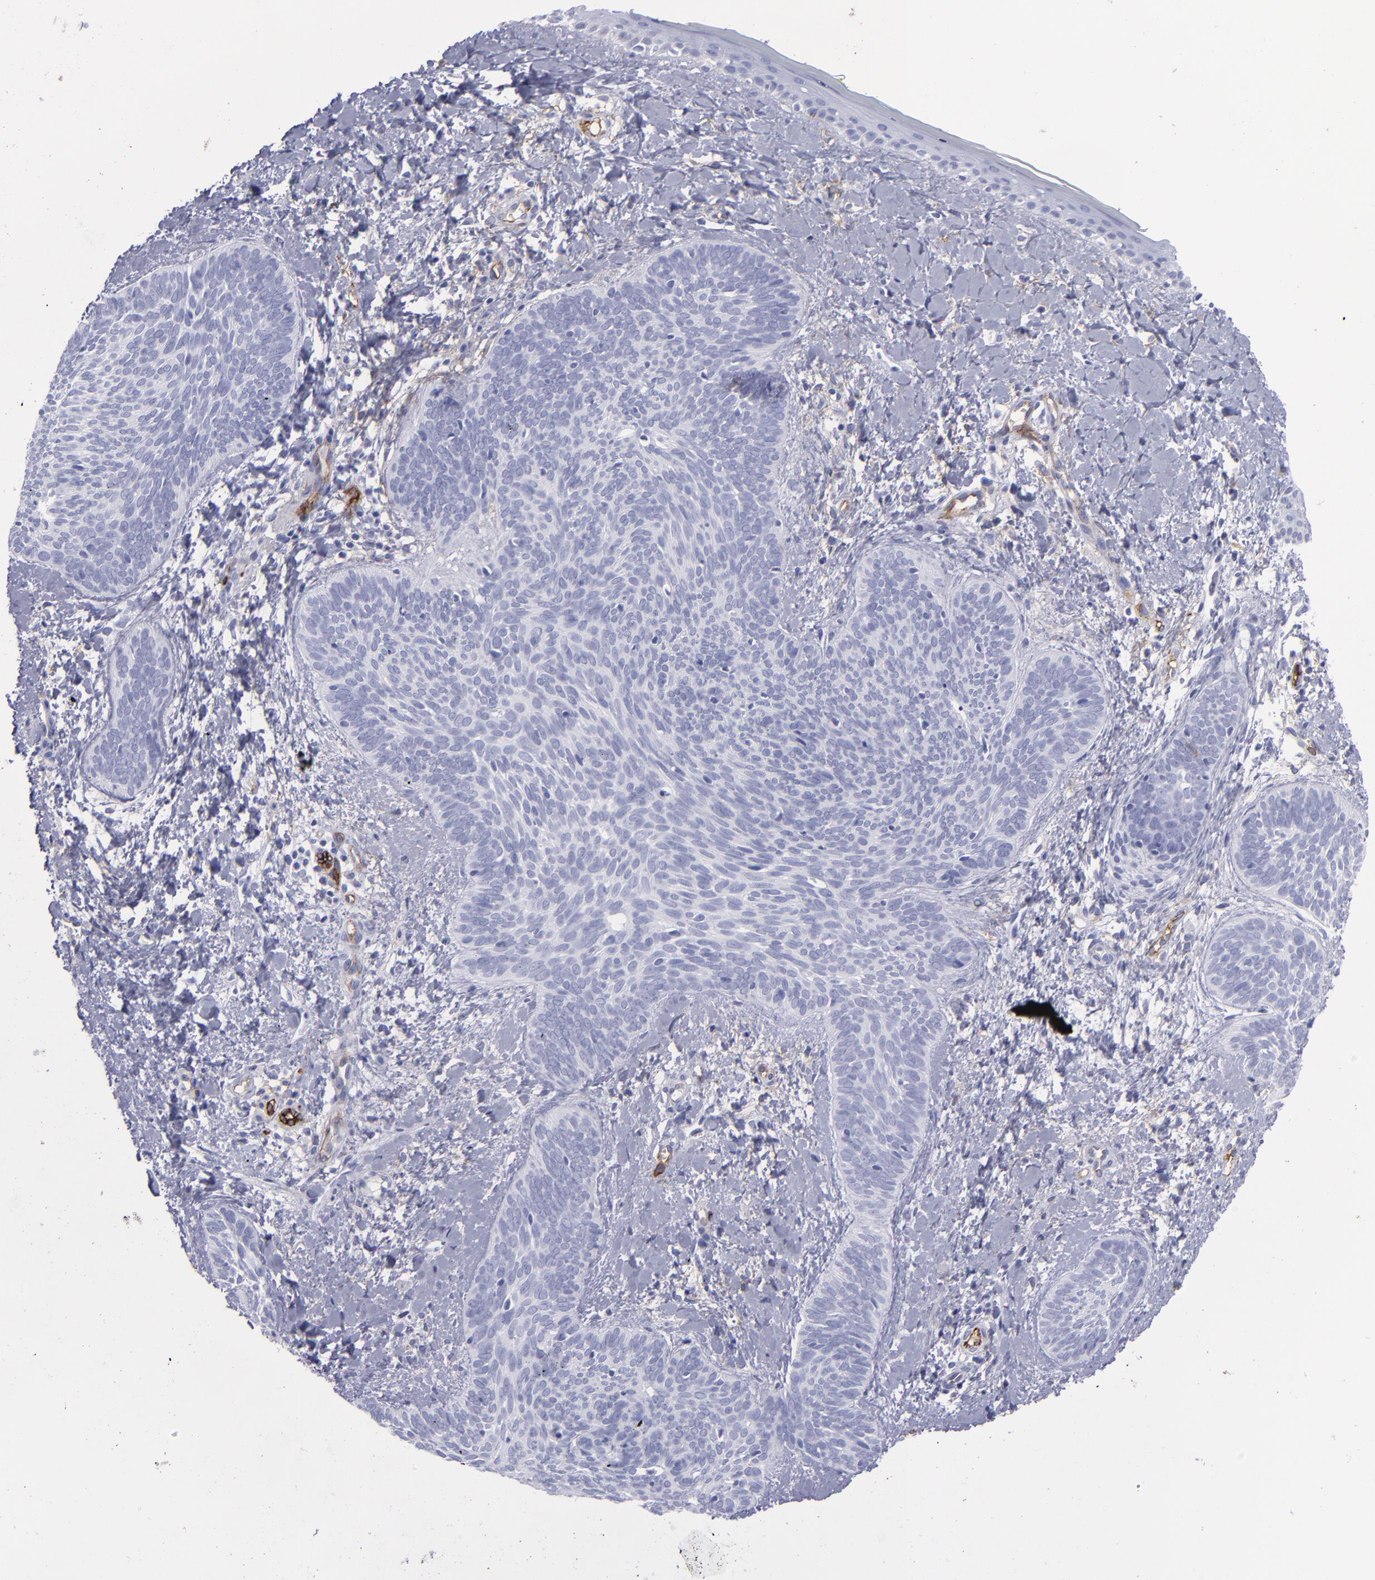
{"staining": {"intensity": "negative", "quantity": "none", "location": "none"}, "tissue": "skin cancer", "cell_type": "Tumor cells", "image_type": "cancer", "snomed": [{"axis": "morphology", "description": "Basal cell carcinoma"}, {"axis": "topography", "description": "Skin"}], "caption": "Histopathology image shows no significant protein positivity in tumor cells of skin basal cell carcinoma. (Stains: DAB IHC with hematoxylin counter stain, Microscopy: brightfield microscopy at high magnification).", "gene": "ACE", "patient": {"sex": "female", "age": 81}}